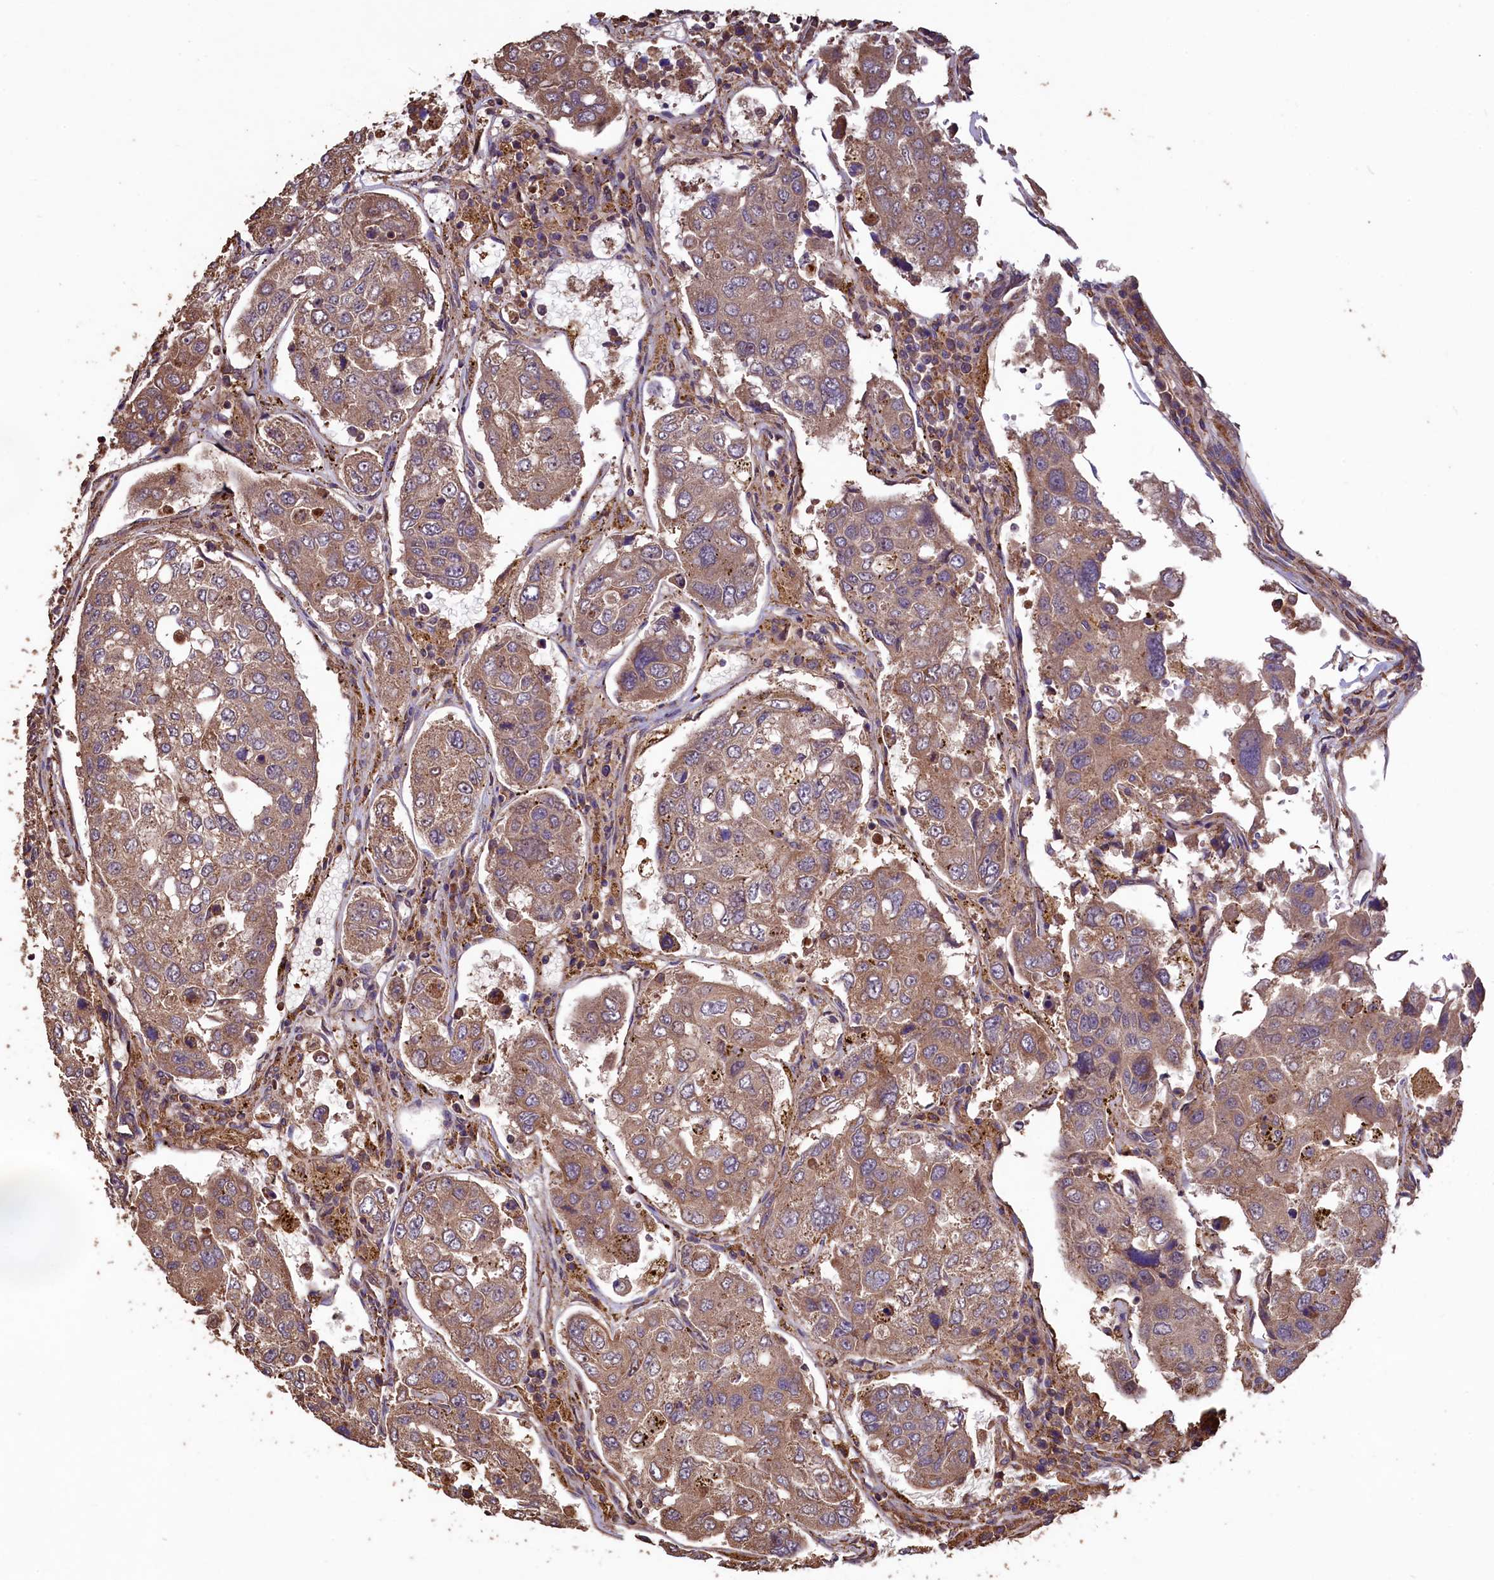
{"staining": {"intensity": "weak", "quantity": ">75%", "location": "cytoplasmic/membranous"}, "tissue": "urothelial cancer", "cell_type": "Tumor cells", "image_type": "cancer", "snomed": [{"axis": "morphology", "description": "Urothelial carcinoma, High grade"}, {"axis": "topography", "description": "Lymph node"}, {"axis": "topography", "description": "Urinary bladder"}], "caption": "High-grade urothelial carcinoma tissue displays weak cytoplasmic/membranous positivity in approximately >75% of tumor cells", "gene": "TMEM98", "patient": {"sex": "male", "age": 51}}